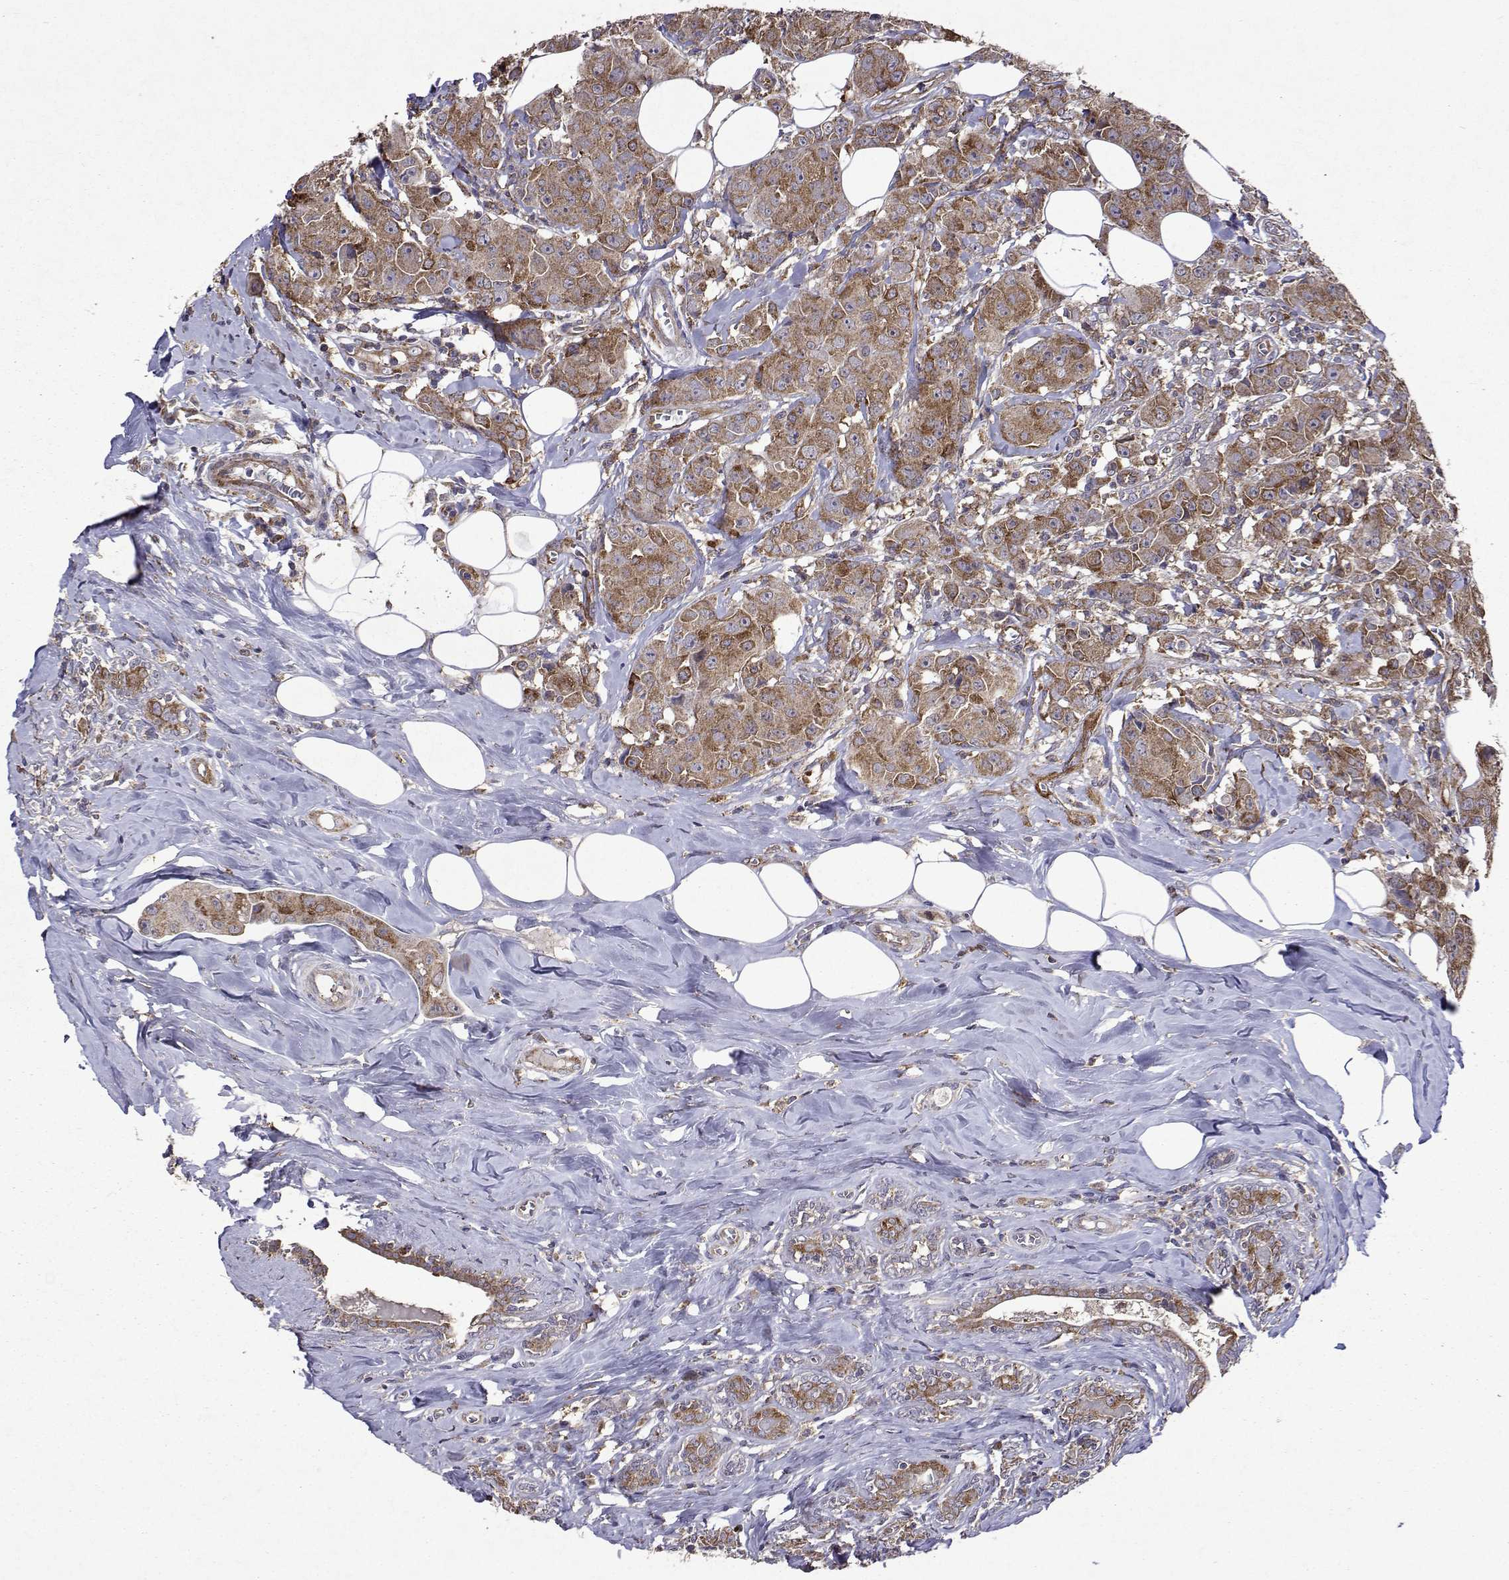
{"staining": {"intensity": "moderate", "quantity": ">75%", "location": "cytoplasmic/membranous"}, "tissue": "breast cancer", "cell_type": "Tumor cells", "image_type": "cancer", "snomed": [{"axis": "morphology", "description": "Normal tissue, NOS"}, {"axis": "morphology", "description": "Duct carcinoma"}, {"axis": "topography", "description": "Breast"}], "caption": "Invasive ductal carcinoma (breast) stained for a protein (brown) displays moderate cytoplasmic/membranous positive staining in approximately >75% of tumor cells.", "gene": "TARBP2", "patient": {"sex": "female", "age": 43}}